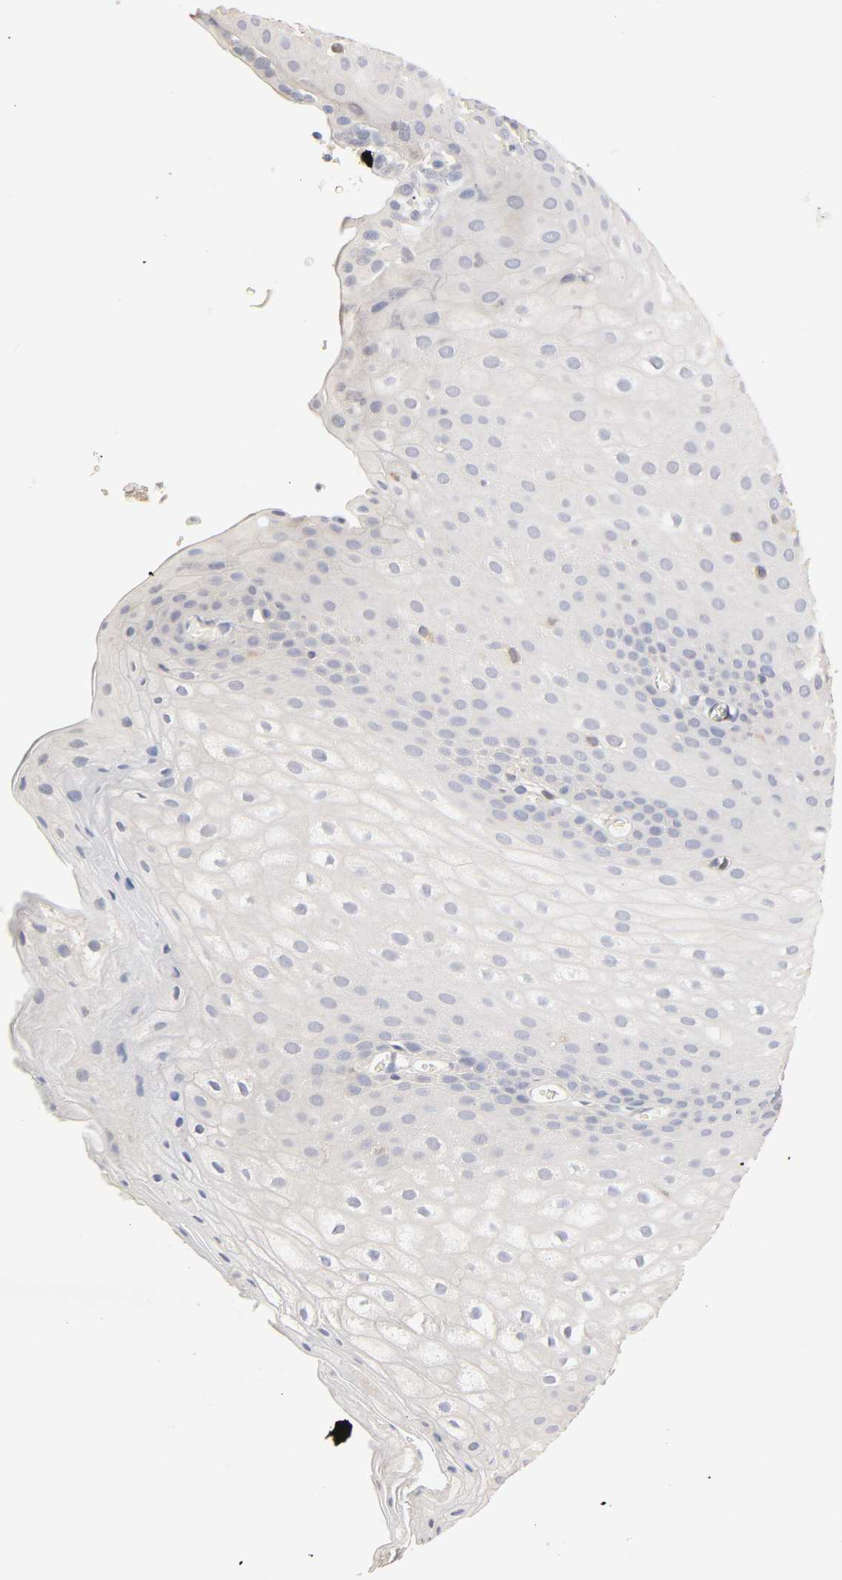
{"staining": {"intensity": "weak", "quantity": "<25%", "location": "cytoplasmic/membranous"}, "tissue": "skin", "cell_type": "Epidermal cells", "image_type": "normal", "snomed": [{"axis": "morphology", "description": "Normal tissue, NOS"}, {"axis": "morphology", "description": "Hemorrhoids"}, {"axis": "morphology", "description": "Inflammation, NOS"}, {"axis": "topography", "description": "Anal"}], "caption": "Epidermal cells are negative for protein expression in benign human skin. (Brightfield microscopy of DAB IHC at high magnification).", "gene": "RHOA", "patient": {"sex": "male", "age": 60}}